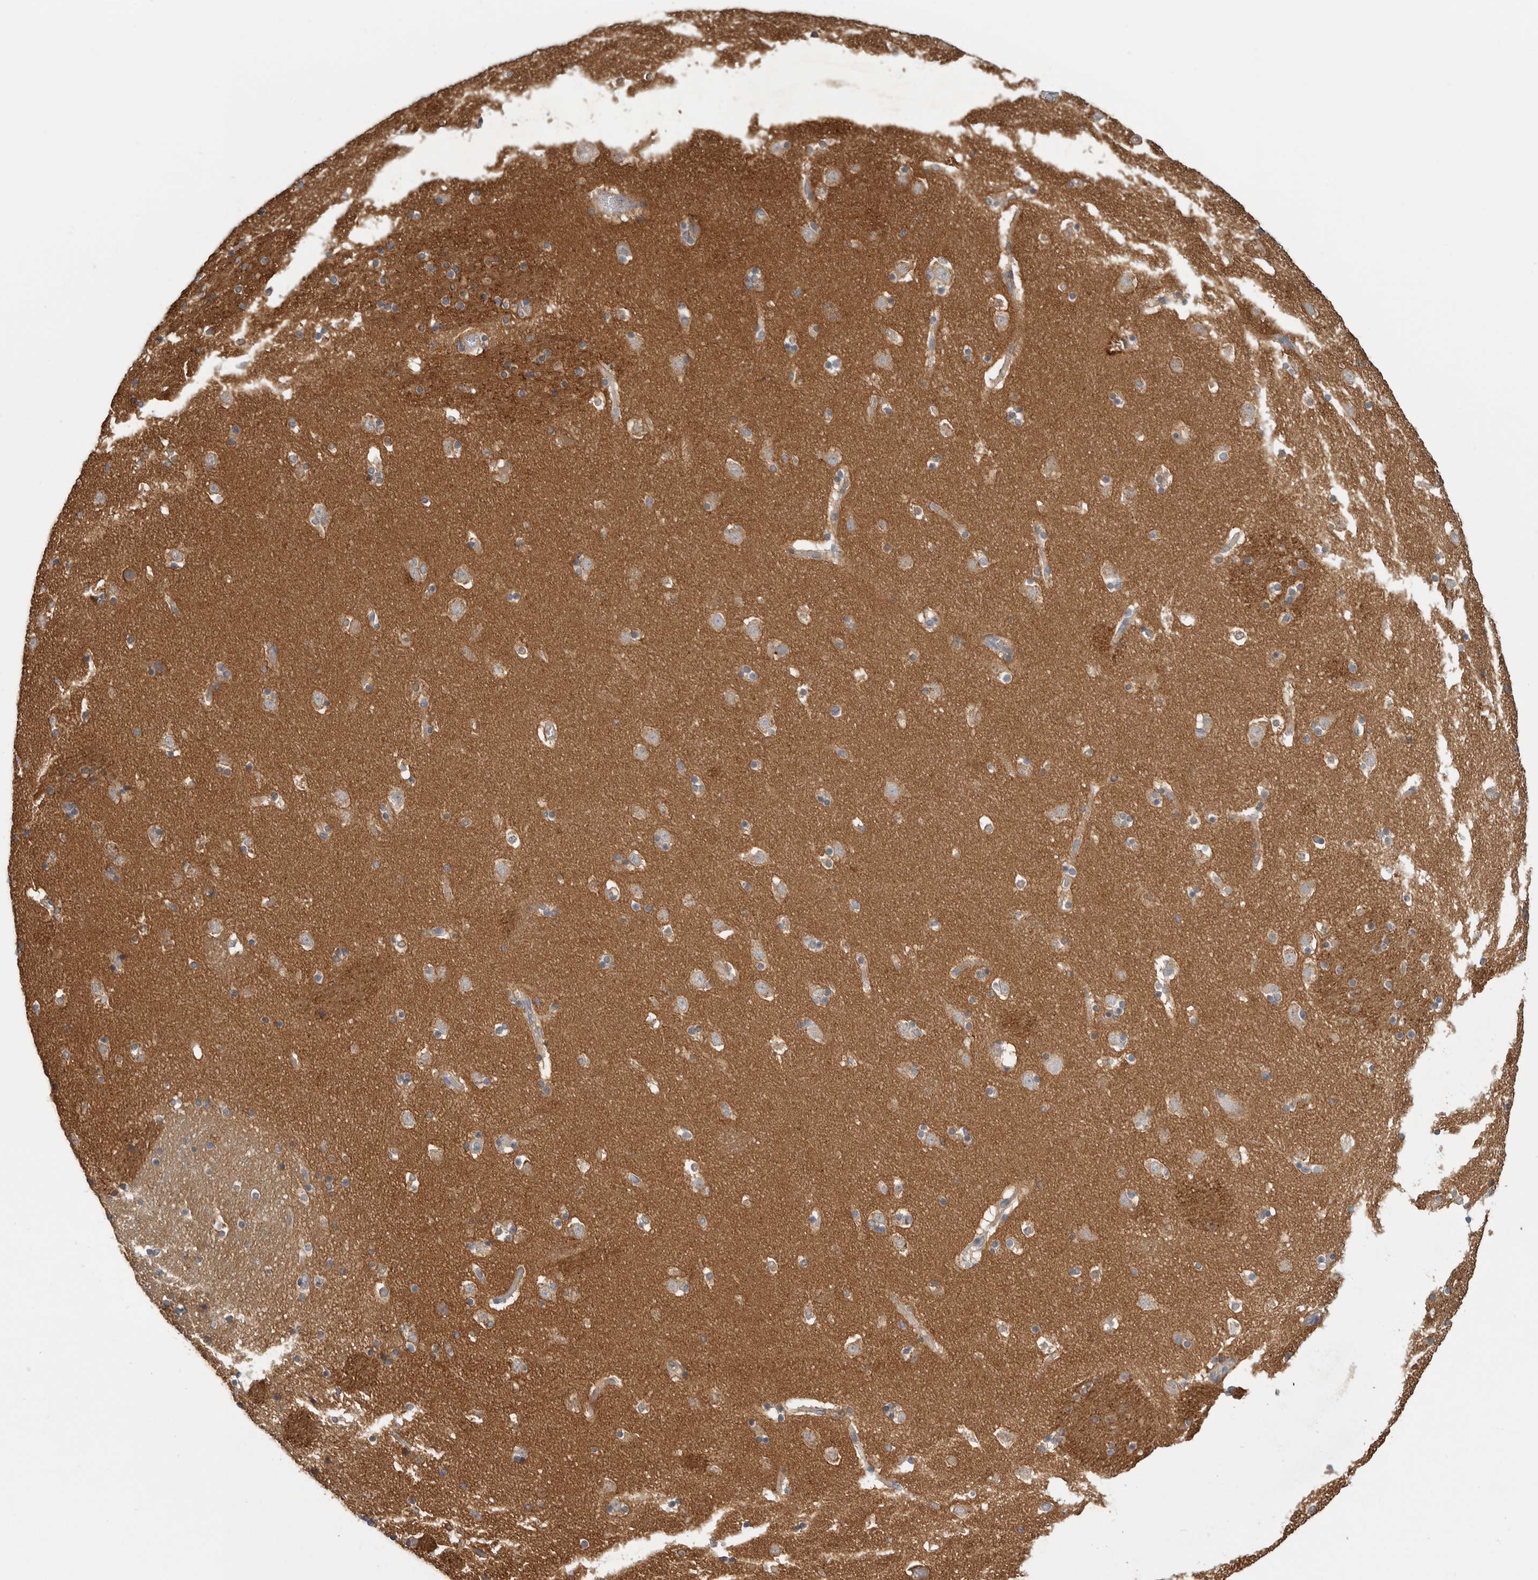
{"staining": {"intensity": "weak", "quantity": "<25%", "location": "cytoplasmic/membranous"}, "tissue": "caudate", "cell_type": "Glial cells", "image_type": "normal", "snomed": [{"axis": "morphology", "description": "Normal tissue, NOS"}, {"axis": "topography", "description": "Lateral ventricle wall"}], "caption": "Immunohistochemical staining of unremarkable caudate demonstrates no significant positivity in glial cells. (Stains: DAB immunohistochemistry (IHC) with hematoxylin counter stain, Microscopy: brightfield microscopy at high magnification).", "gene": "WDTC1", "patient": {"sex": "male", "age": 45}}